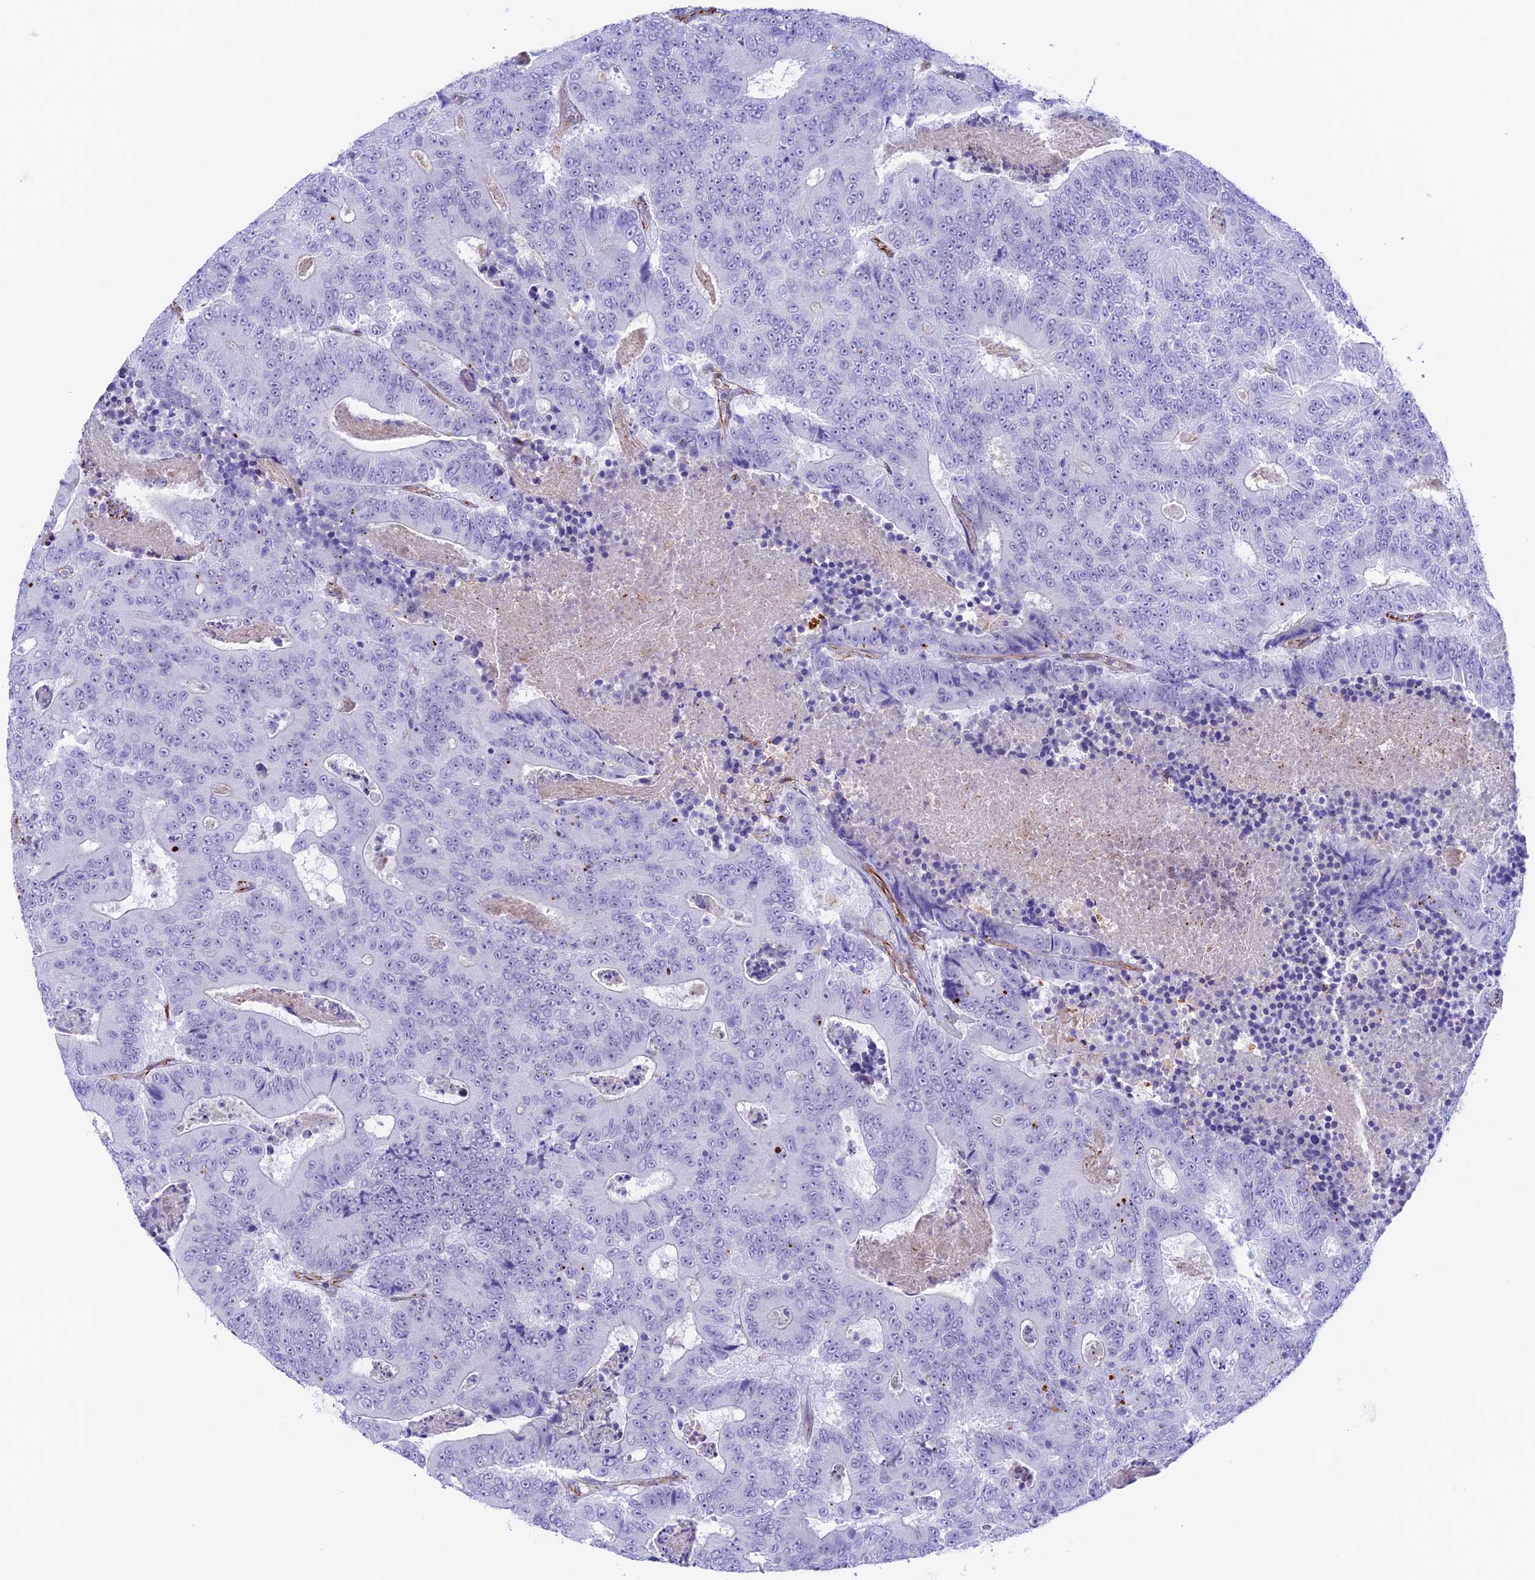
{"staining": {"intensity": "negative", "quantity": "none", "location": "none"}, "tissue": "colorectal cancer", "cell_type": "Tumor cells", "image_type": "cancer", "snomed": [{"axis": "morphology", "description": "Adenocarcinoma, NOS"}, {"axis": "topography", "description": "Colon"}], "caption": "Human colorectal cancer stained for a protein using immunohistochemistry shows no staining in tumor cells.", "gene": "ZNF652", "patient": {"sex": "male", "age": 83}}